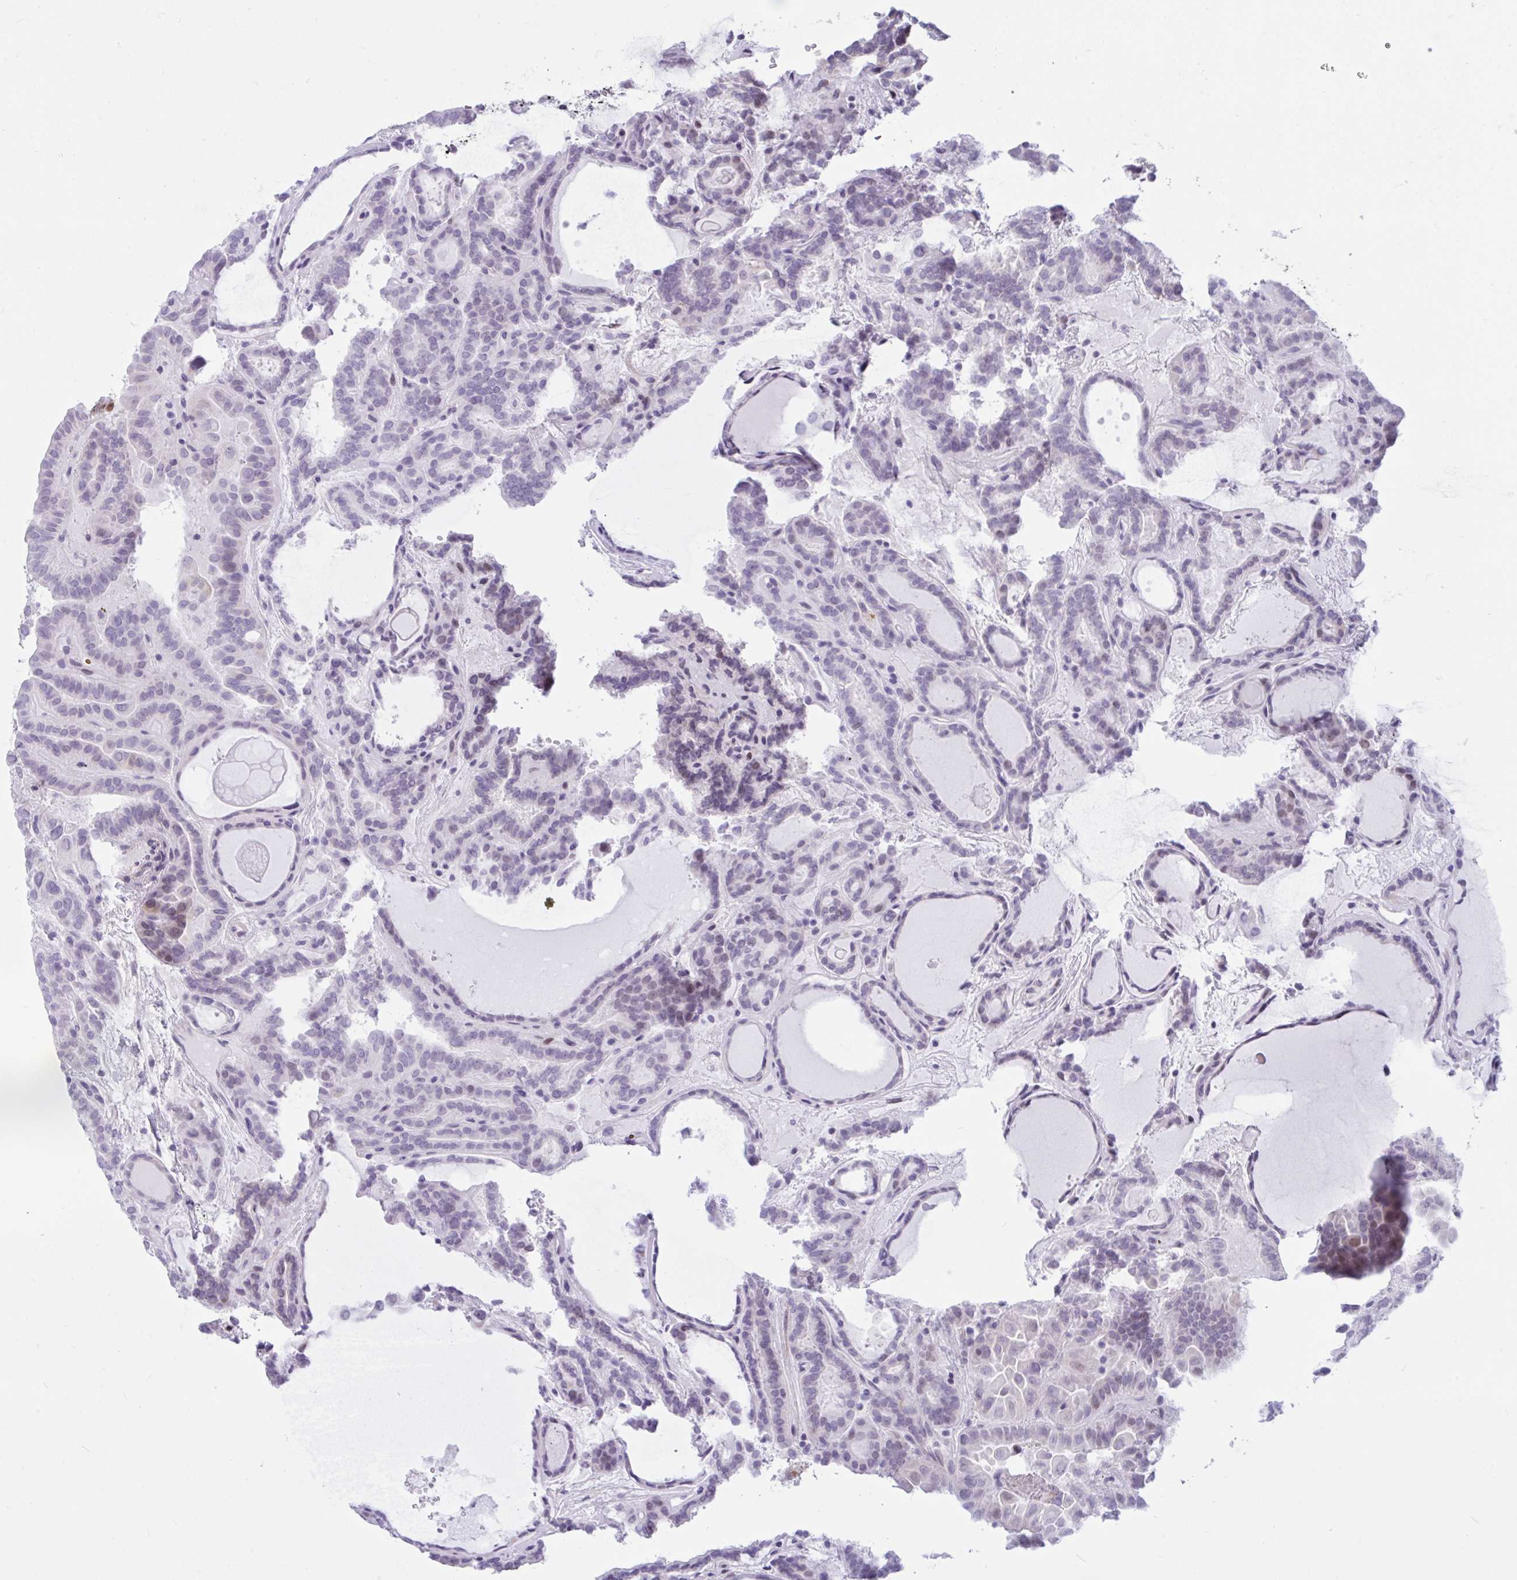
{"staining": {"intensity": "negative", "quantity": "none", "location": "none"}, "tissue": "thyroid cancer", "cell_type": "Tumor cells", "image_type": "cancer", "snomed": [{"axis": "morphology", "description": "Papillary adenocarcinoma, NOS"}, {"axis": "topography", "description": "Thyroid gland"}], "caption": "DAB immunohistochemical staining of thyroid papillary adenocarcinoma demonstrates no significant expression in tumor cells.", "gene": "HMGB2", "patient": {"sex": "female", "age": 46}}